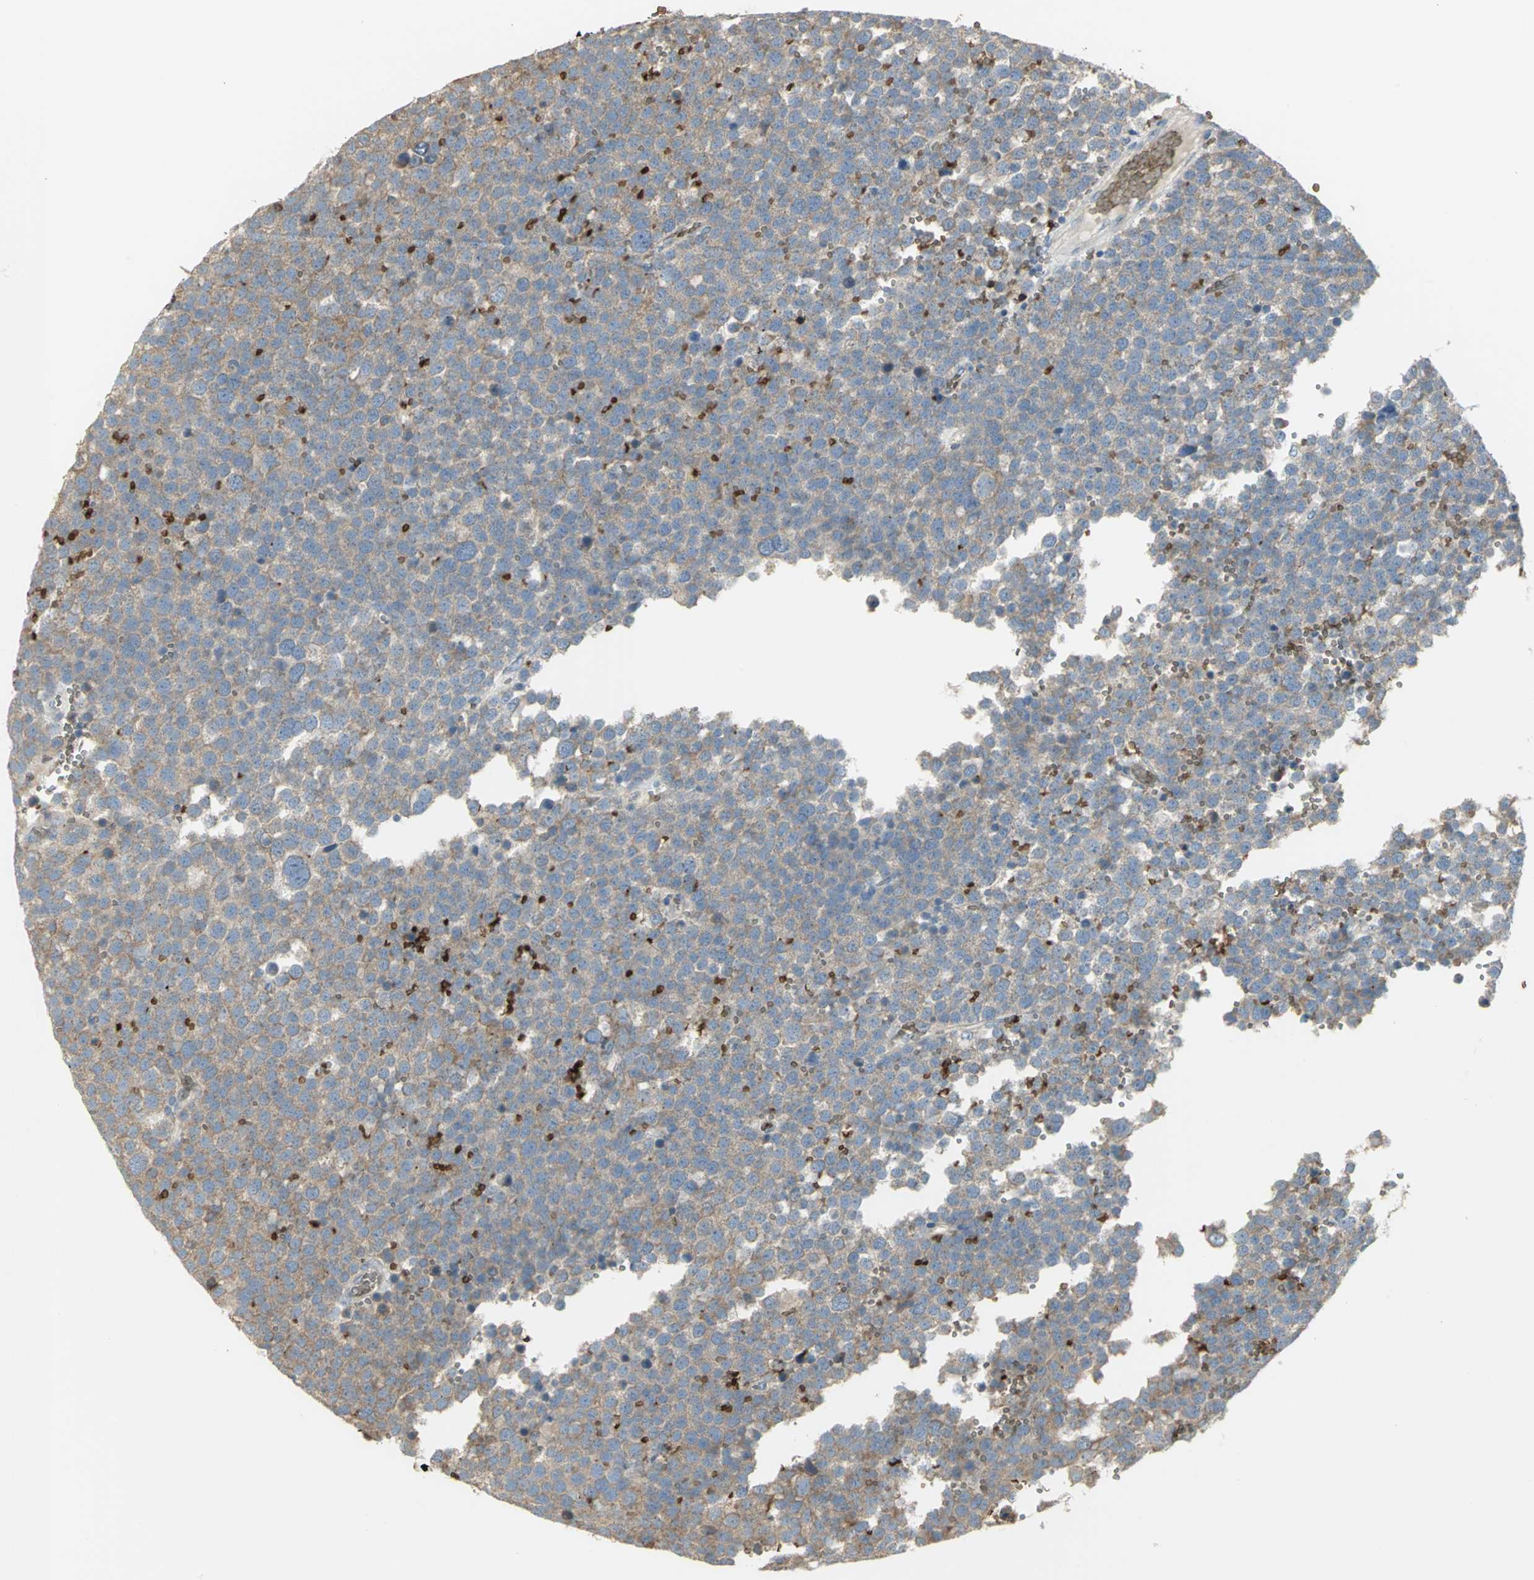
{"staining": {"intensity": "negative", "quantity": "none", "location": "none"}, "tissue": "testis cancer", "cell_type": "Tumor cells", "image_type": "cancer", "snomed": [{"axis": "morphology", "description": "Seminoma, NOS"}, {"axis": "topography", "description": "Testis"}], "caption": "Testis seminoma stained for a protein using IHC reveals no positivity tumor cells.", "gene": "ANK1", "patient": {"sex": "male", "age": 71}}